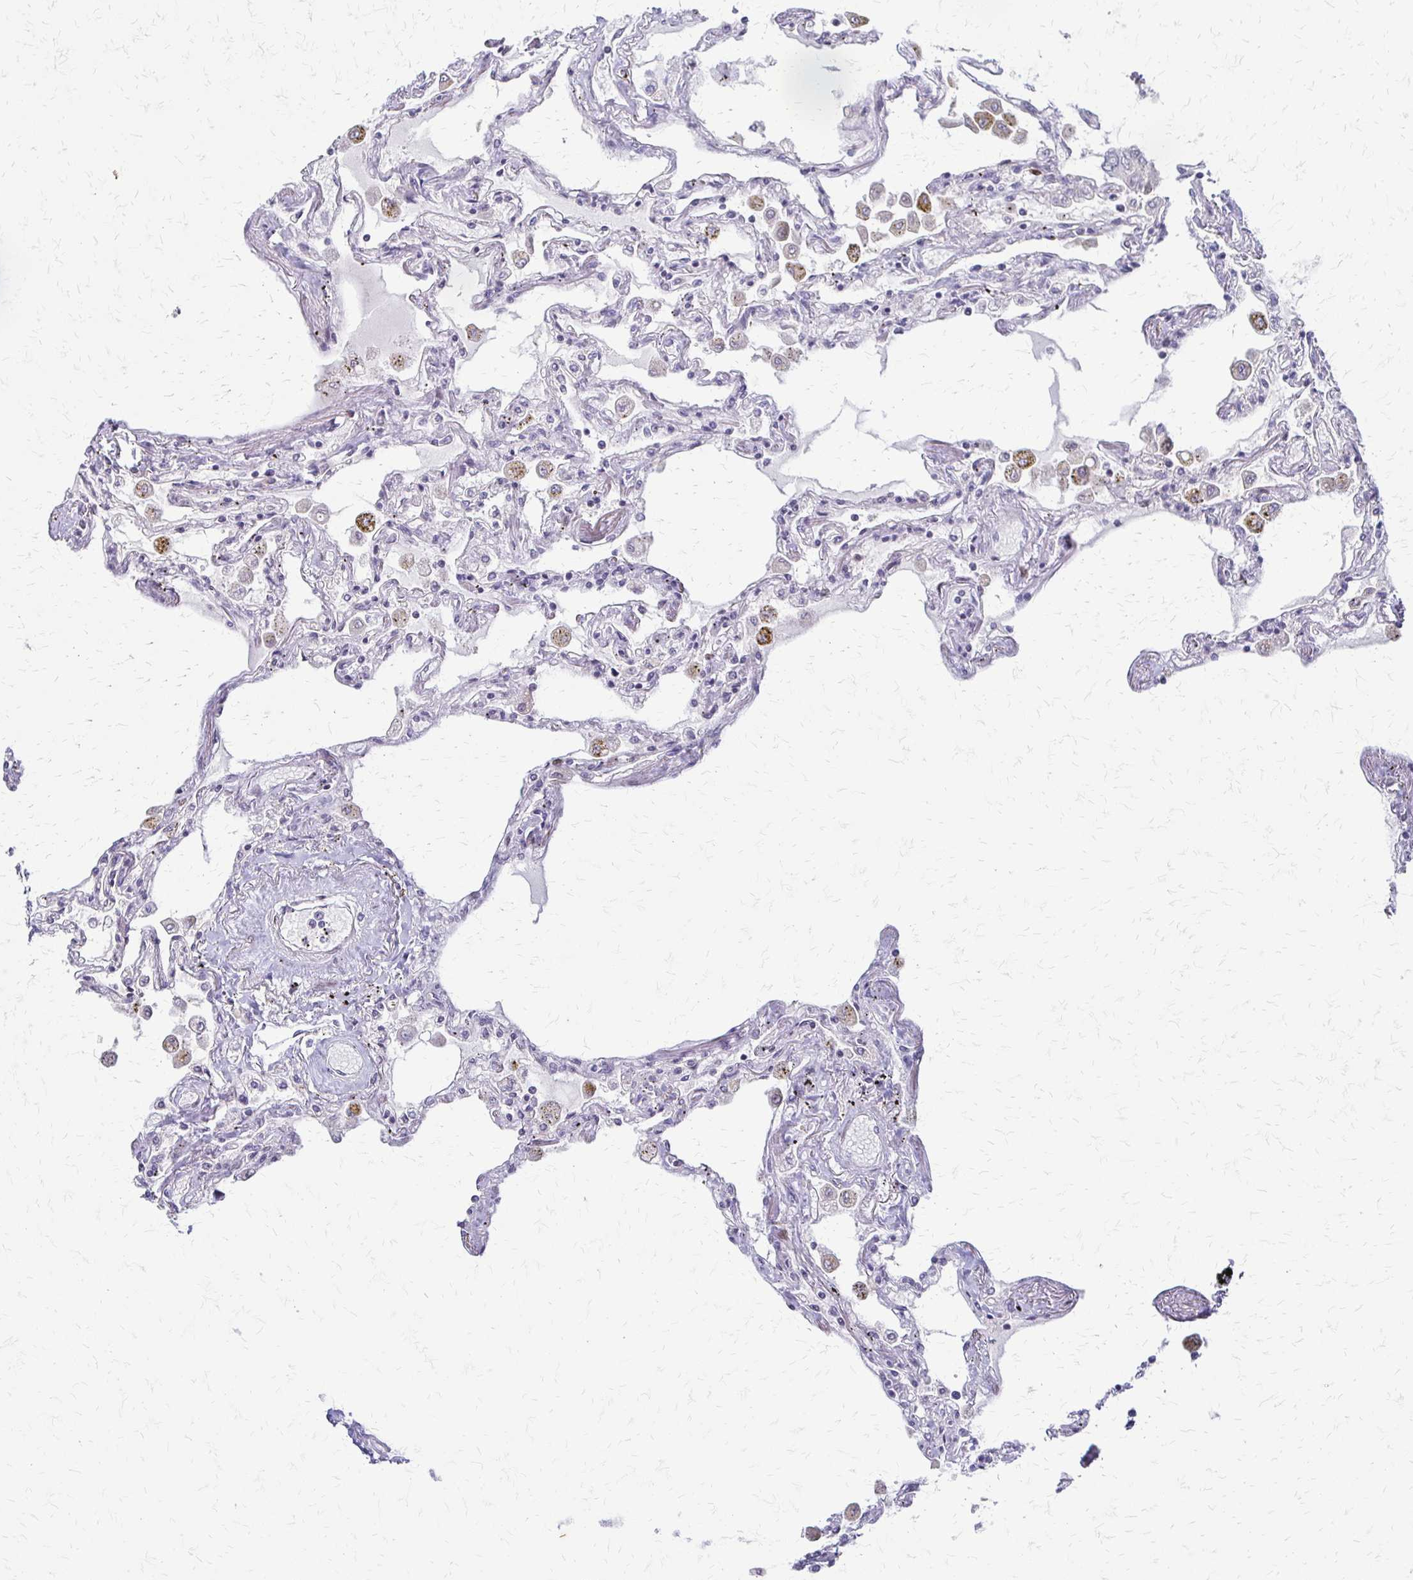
{"staining": {"intensity": "strong", "quantity": "25%-75%", "location": "nuclear"}, "tissue": "lung", "cell_type": "Alveolar cells", "image_type": "normal", "snomed": [{"axis": "morphology", "description": "Normal tissue, NOS"}, {"axis": "morphology", "description": "Adenocarcinoma, NOS"}, {"axis": "topography", "description": "Cartilage tissue"}, {"axis": "topography", "description": "Lung"}], "caption": "Strong nuclear protein expression is seen in about 25%-75% of alveolar cells in lung.", "gene": "TRIR", "patient": {"sex": "female", "age": 67}}